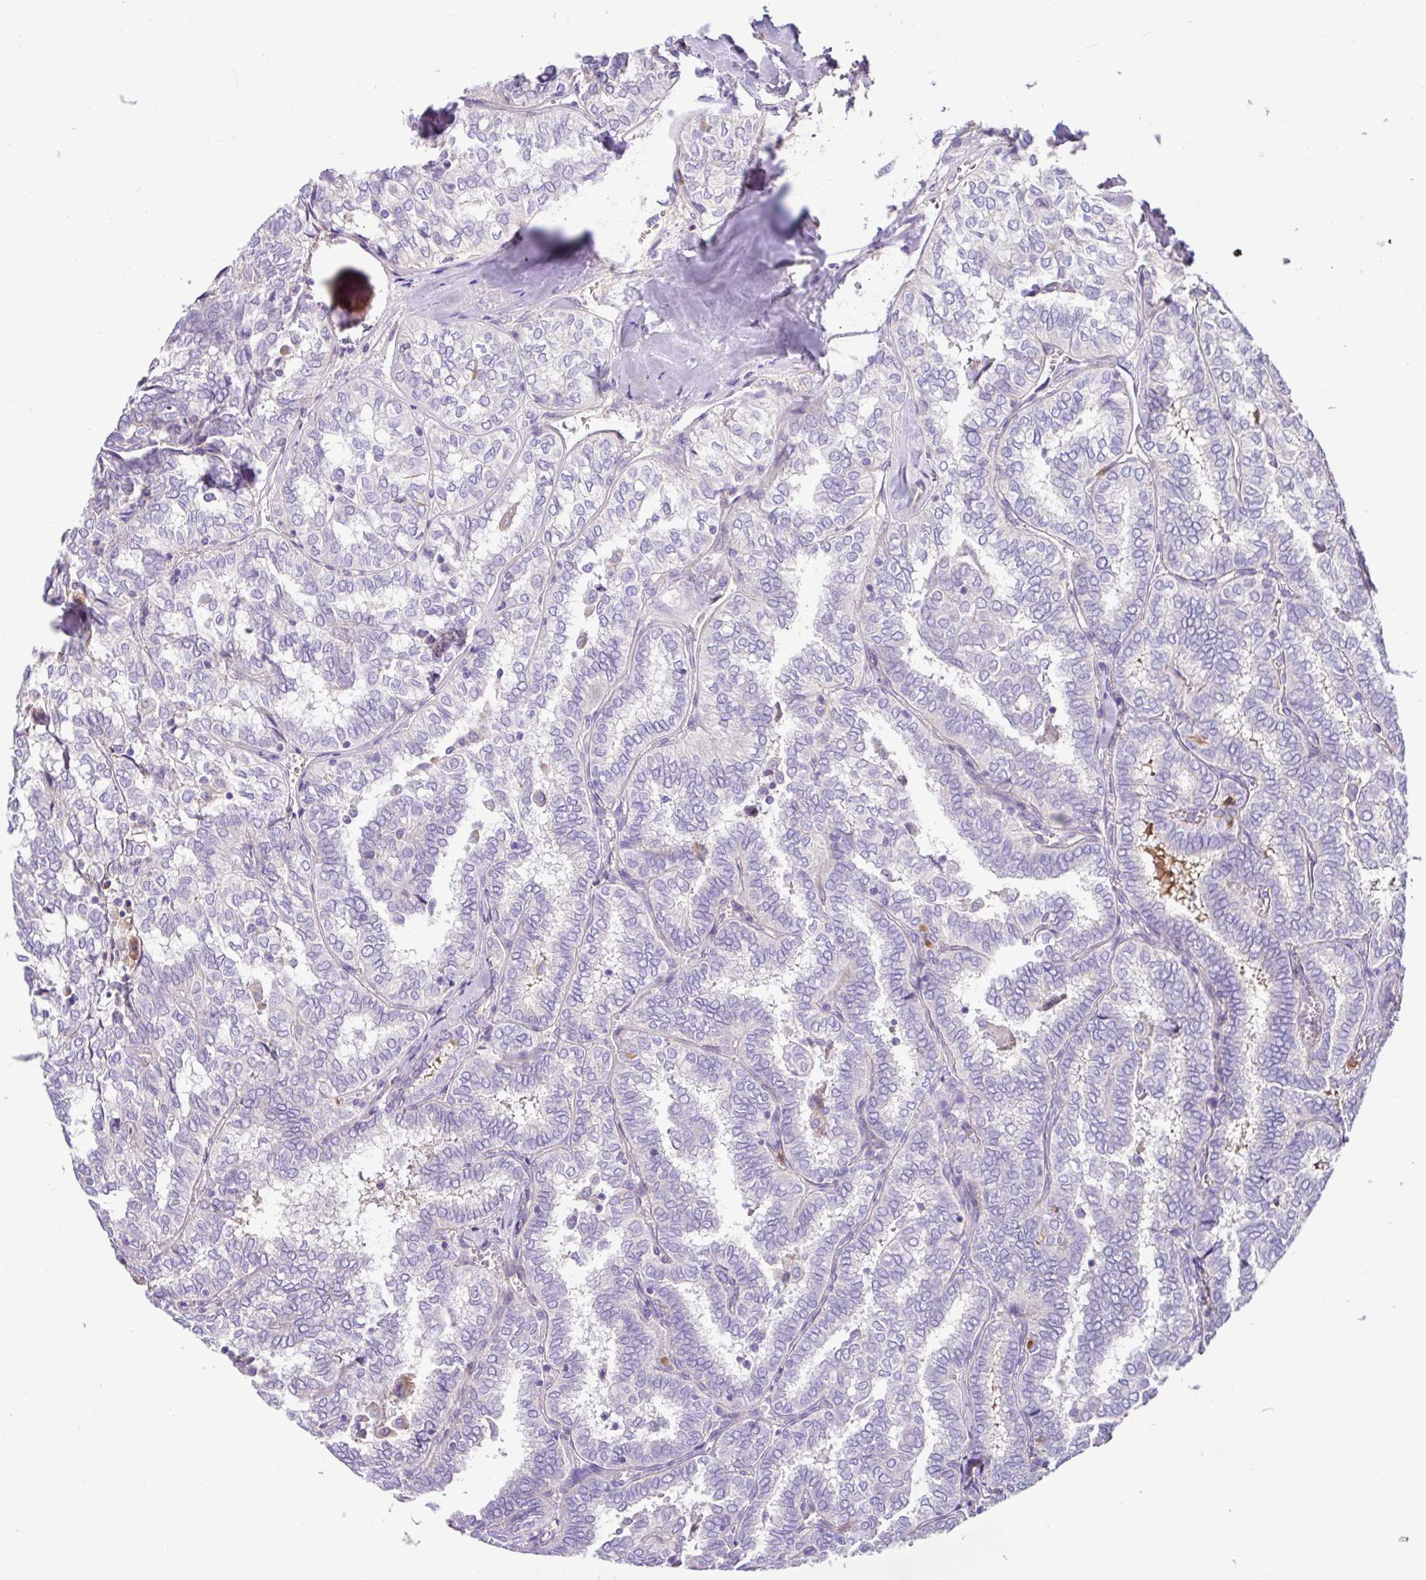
{"staining": {"intensity": "negative", "quantity": "none", "location": "none"}, "tissue": "thyroid cancer", "cell_type": "Tumor cells", "image_type": "cancer", "snomed": [{"axis": "morphology", "description": "Papillary adenocarcinoma, NOS"}, {"axis": "topography", "description": "Thyroid gland"}], "caption": "The immunohistochemistry histopathology image has no significant positivity in tumor cells of thyroid cancer tissue. (DAB immunohistochemistry, high magnification).", "gene": "CRISP3", "patient": {"sex": "female", "age": 30}}